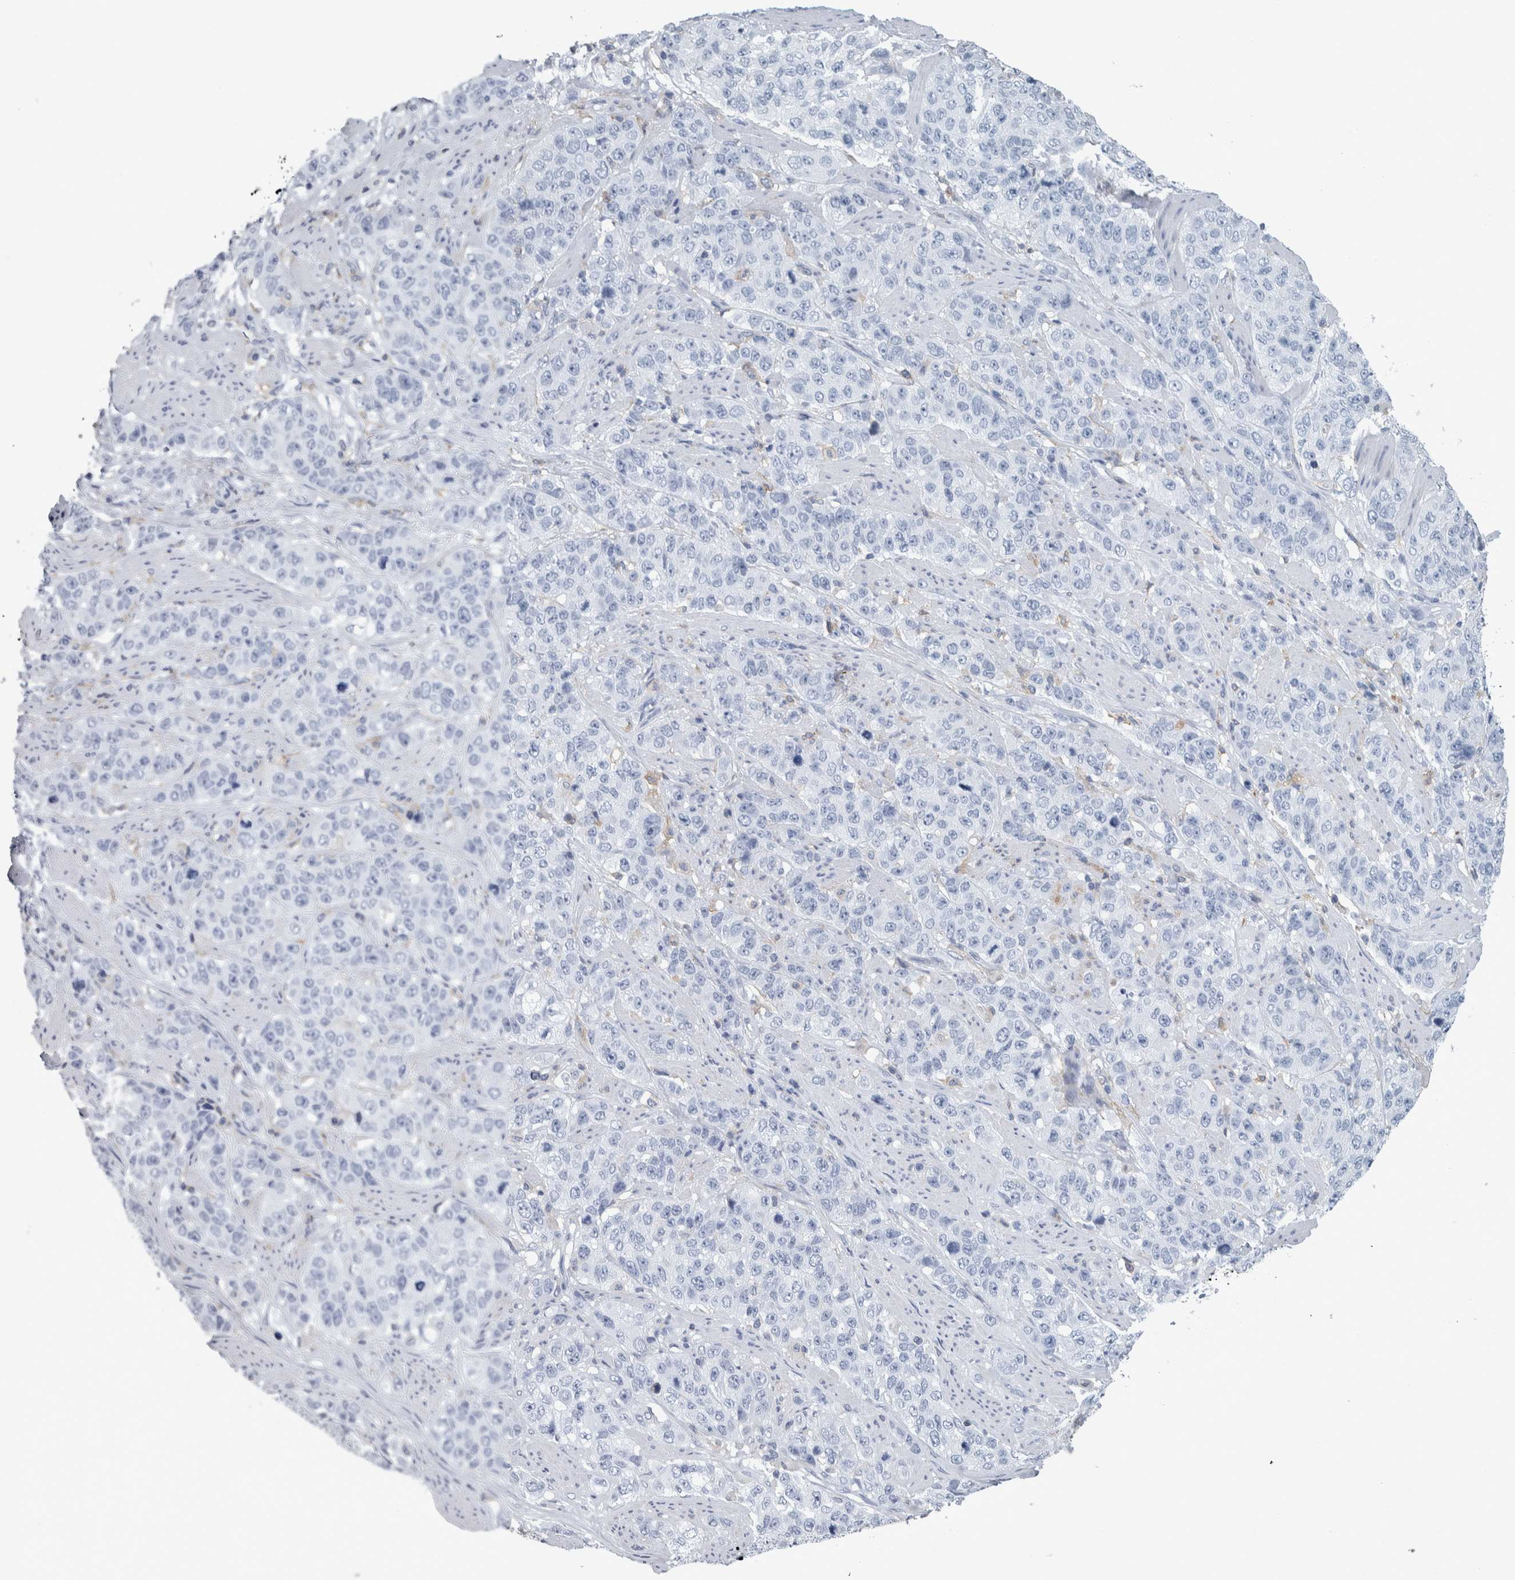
{"staining": {"intensity": "negative", "quantity": "none", "location": "none"}, "tissue": "stomach cancer", "cell_type": "Tumor cells", "image_type": "cancer", "snomed": [{"axis": "morphology", "description": "Adenocarcinoma, NOS"}, {"axis": "topography", "description": "Stomach"}], "caption": "Histopathology image shows no significant protein positivity in tumor cells of adenocarcinoma (stomach).", "gene": "SKAP2", "patient": {"sex": "male", "age": 48}}